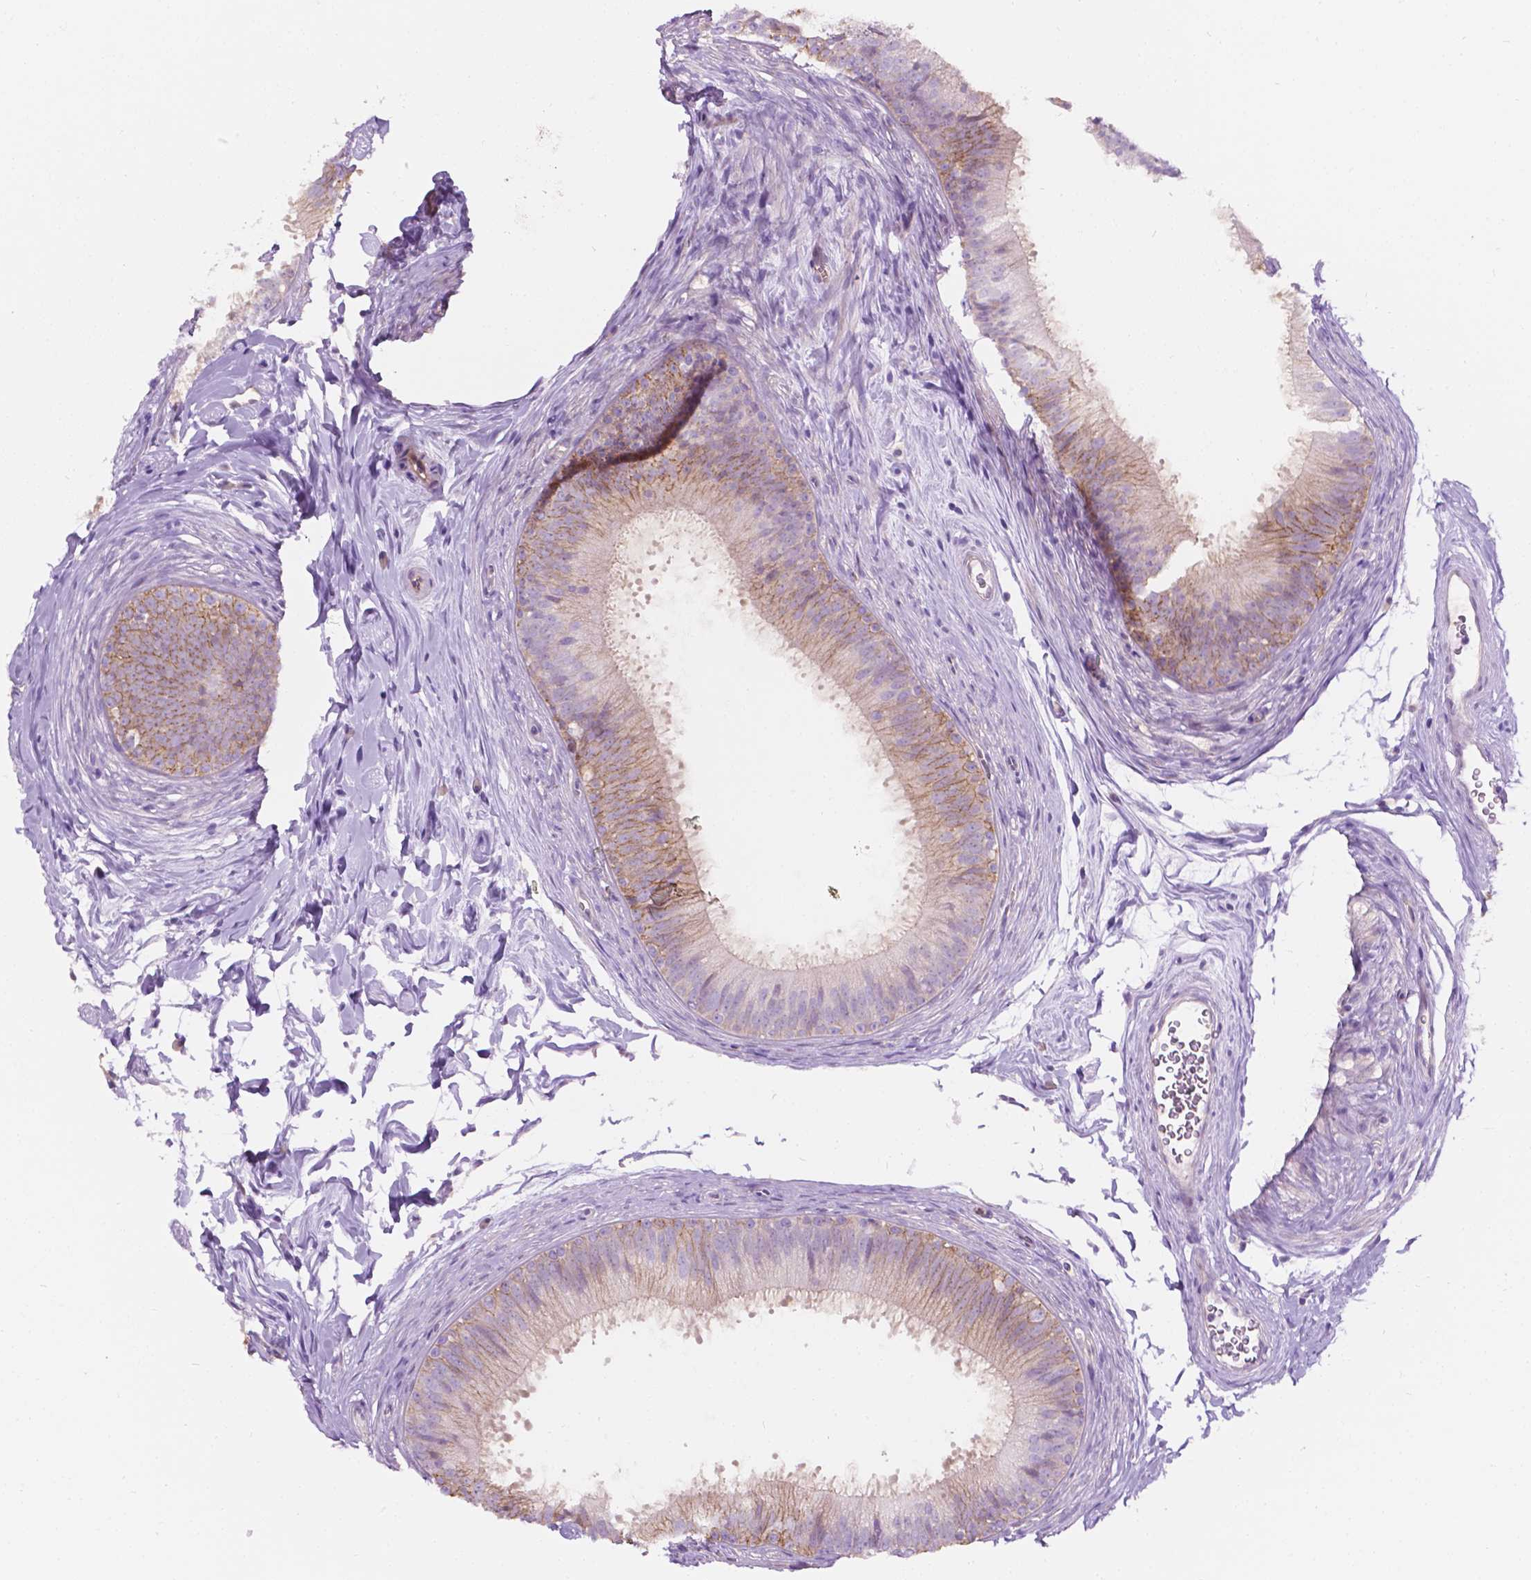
{"staining": {"intensity": "weak", "quantity": "25%-75%", "location": "cytoplasmic/membranous"}, "tissue": "epididymis", "cell_type": "Glandular cells", "image_type": "normal", "snomed": [{"axis": "morphology", "description": "Normal tissue, NOS"}, {"axis": "topography", "description": "Epididymis"}], "caption": "IHC of unremarkable epididymis shows low levels of weak cytoplasmic/membranous positivity in approximately 25%-75% of glandular cells. (DAB (3,3'-diaminobenzidine) IHC, brown staining for protein, blue staining for nuclei).", "gene": "NOS1AP", "patient": {"sex": "male", "age": 24}}